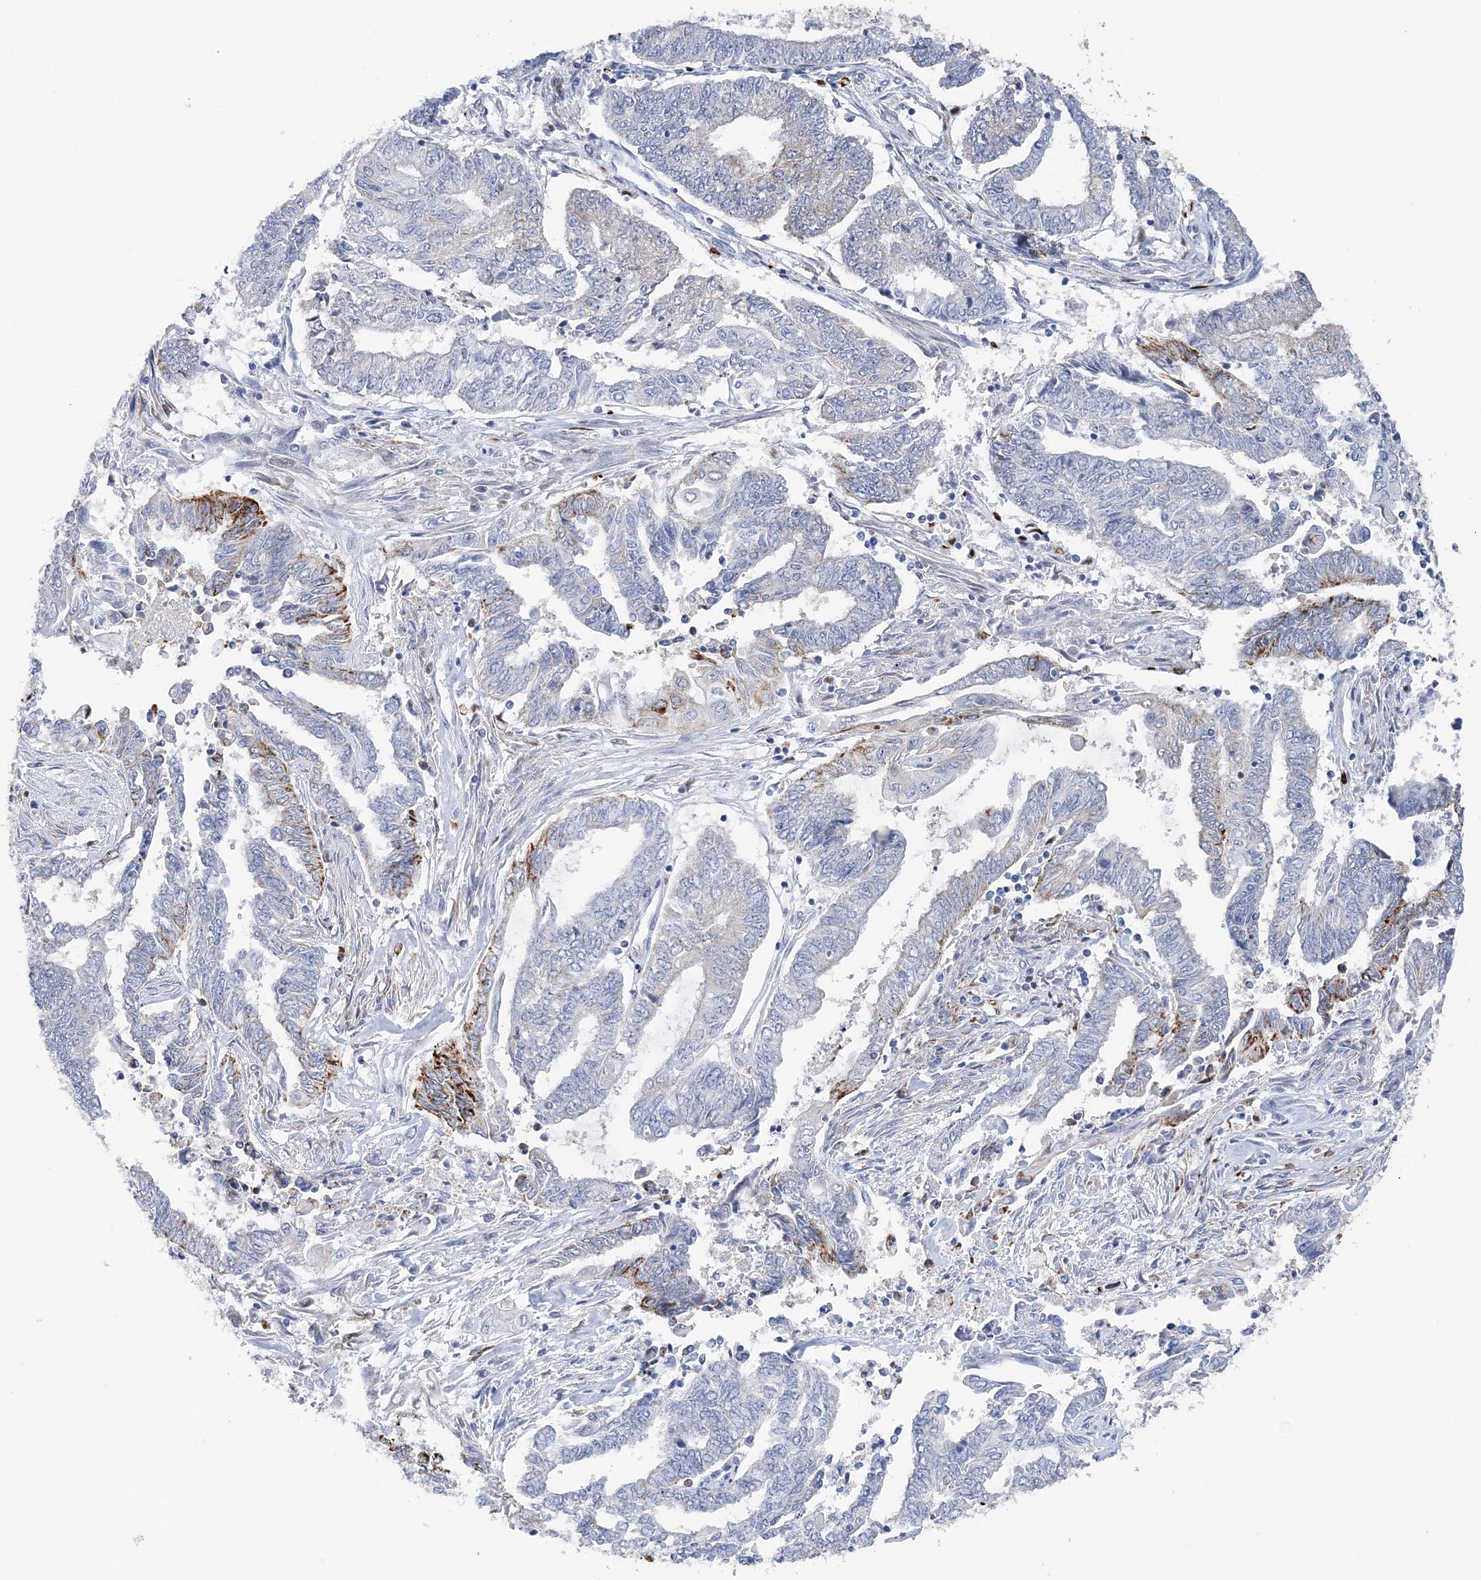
{"staining": {"intensity": "moderate", "quantity": "<25%", "location": "cytoplasmic/membranous"}, "tissue": "endometrial cancer", "cell_type": "Tumor cells", "image_type": "cancer", "snomed": [{"axis": "morphology", "description": "Adenocarcinoma, NOS"}, {"axis": "topography", "description": "Uterus"}, {"axis": "topography", "description": "Endometrium"}], "caption": "The photomicrograph shows staining of adenocarcinoma (endometrial), revealing moderate cytoplasmic/membranous protein expression (brown color) within tumor cells. The protein of interest is stained brown, and the nuclei are stained in blue (DAB (3,3'-diaminobenzidine) IHC with brightfield microscopy, high magnification).", "gene": "NIT2", "patient": {"sex": "female", "age": 70}}